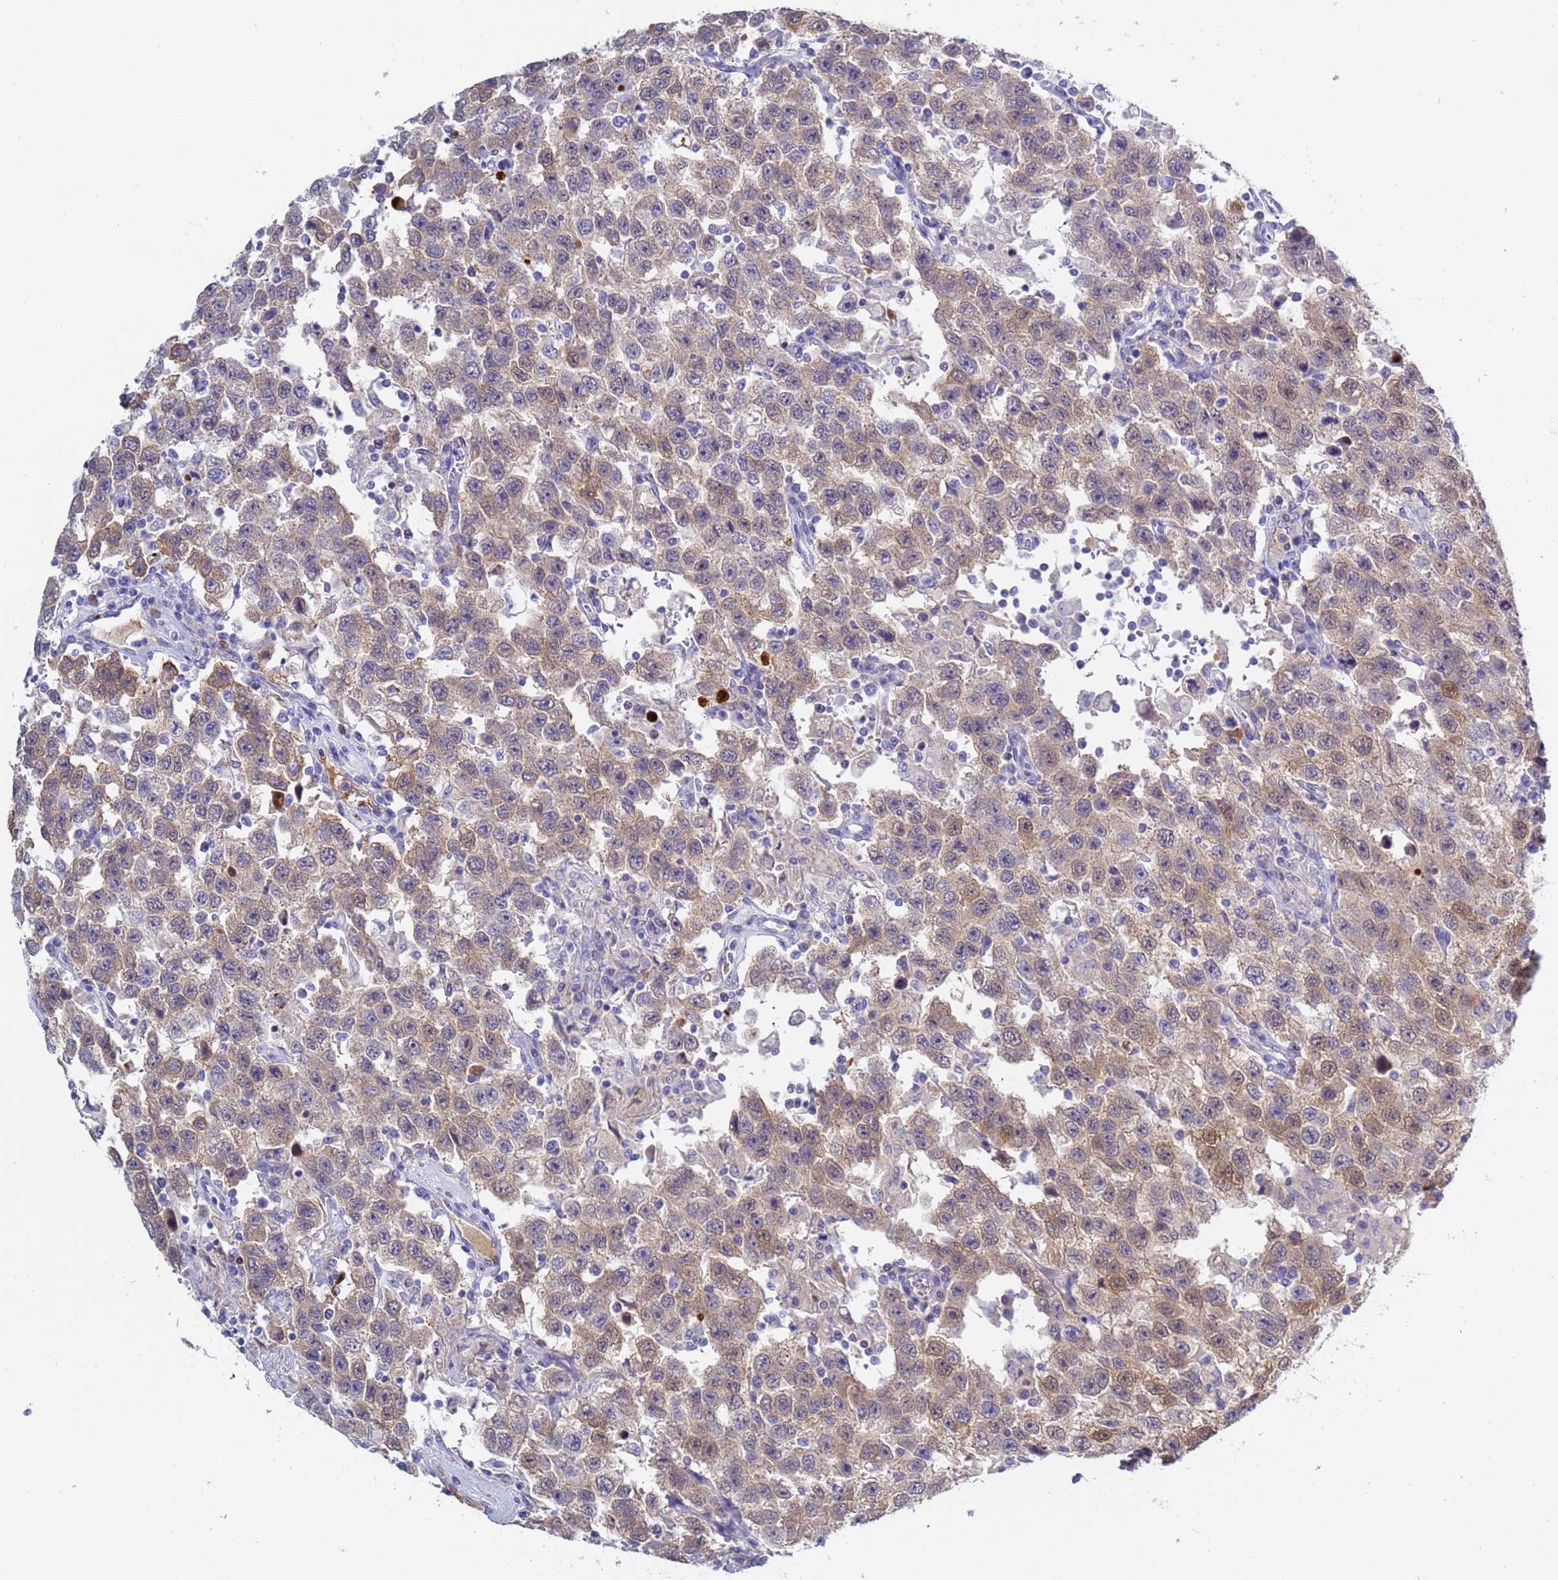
{"staining": {"intensity": "weak", "quantity": "25%-75%", "location": "cytoplasmic/membranous"}, "tissue": "testis cancer", "cell_type": "Tumor cells", "image_type": "cancer", "snomed": [{"axis": "morphology", "description": "Seminoma, NOS"}, {"axis": "topography", "description": "Testis"}], "caption": "A brown stain shows weak cytoplasmic/membranous positivity of a protein in testis cancer (seminoma) tumor cells. Nuclei are stained in blue.", "gene": "C4orf46", "patient": {"sex": "male", "age": 41}}